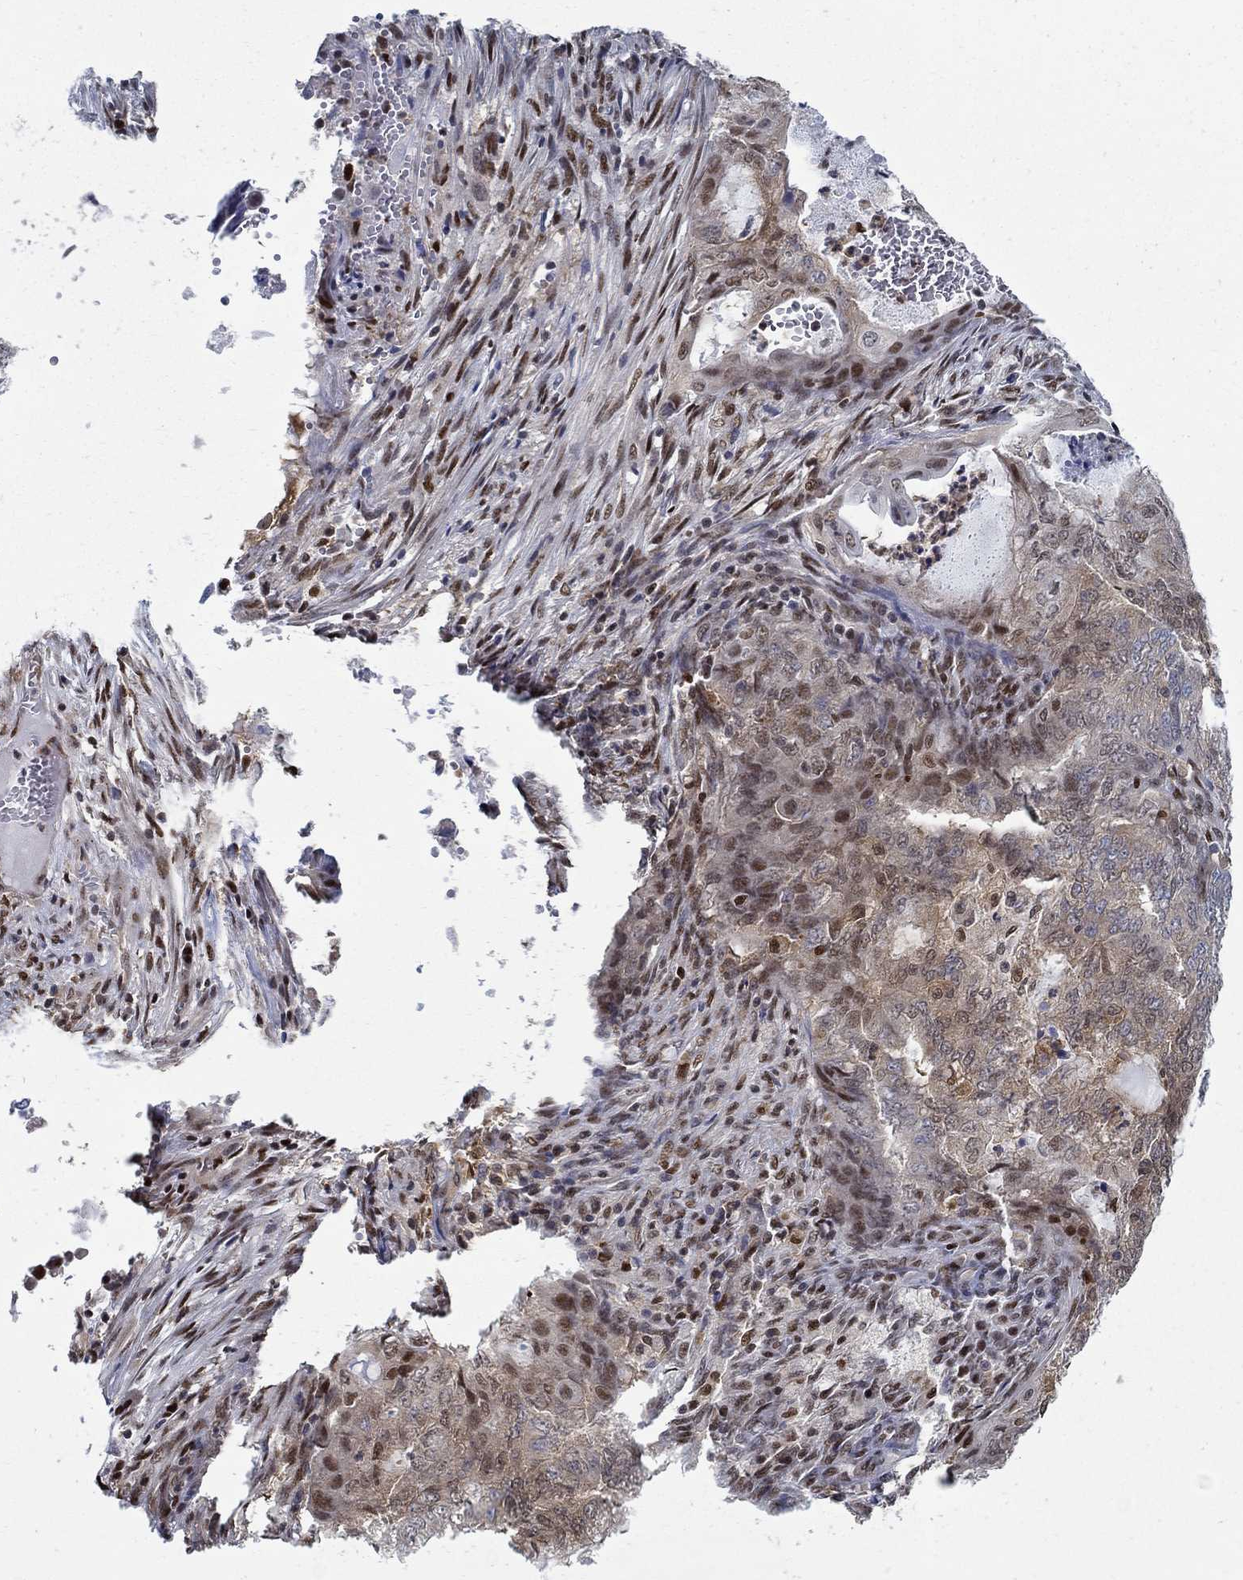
{"staining": {"intensity": "moderate", "quantity": "<25%", "location": "nuclear"}, "tissue": "endometrial cancer", "cell_type": "Tumor cells", "image_type": "cancer", "snomed": [{"axis": "morphology", "description": "Adenocarcinoma, NOS"}, {"axis": "topography", "description": "Endometrium"}], "caption": "Human endometrial adenocarcinoma stained with a protein marker exhibits moderate staining in tumor cells.", "gene": "ZNF594", "patient": {"sex": "female", "age": 62}}